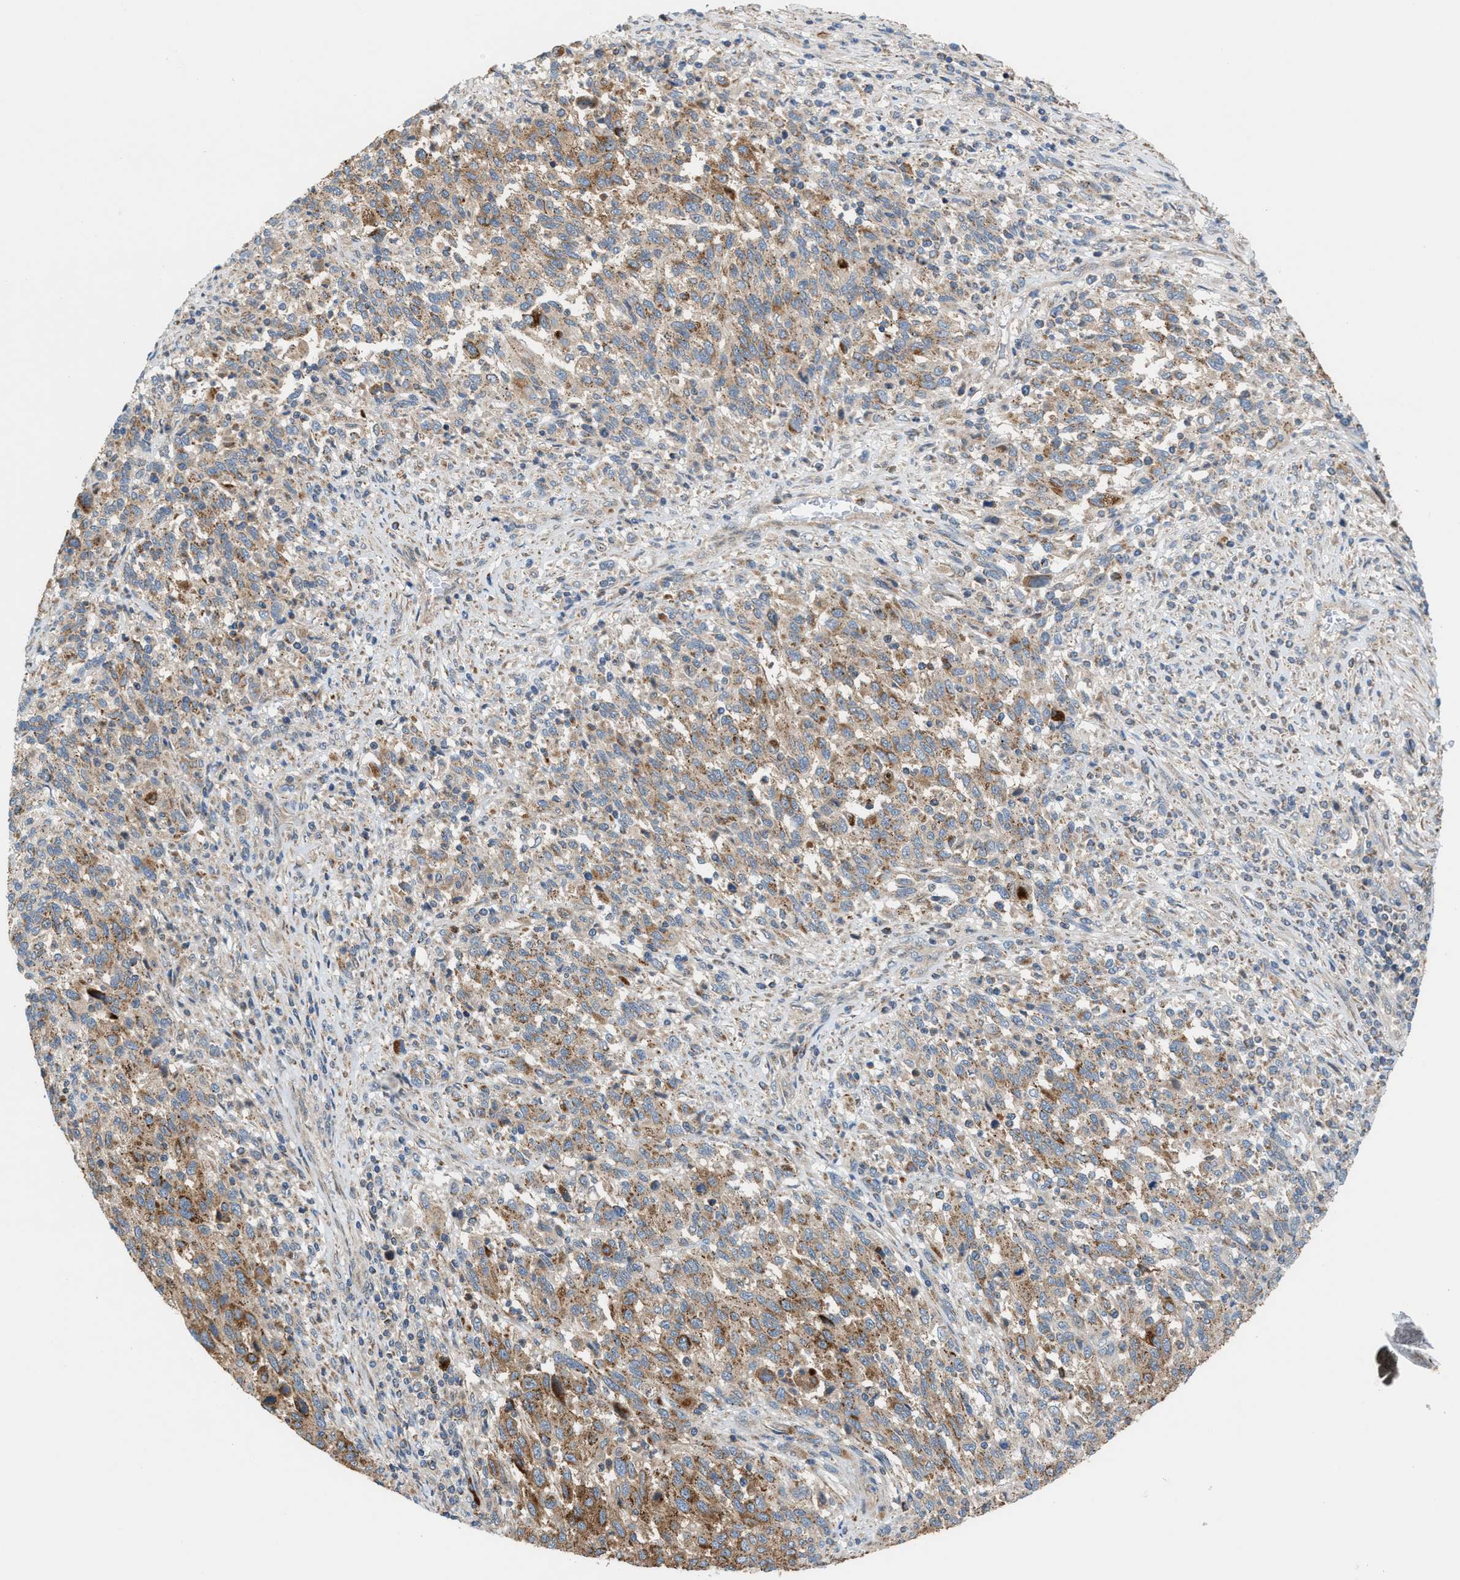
{"staining": {"intensity": "moderate", "quantity": "25%-75%", "location": "cytoplasmic/membranous"}, "tissue": "melanoma", "cell_type": "Tumor cells", "image_type": "cancer", "snomed": [{"axis": "morphology", "description": "Malignant melanoma, Metastatic site"}, {"axis": "topography", "description": "Lymph node"}], "caption": "Immunohistochemical staining of melanoma displays medium levels of moderate cytoplasmic/membranous staining in about 25%-75% of tumor cells.", "gene": "PDCL", "patient": {"sex": "male", "age": 61}}